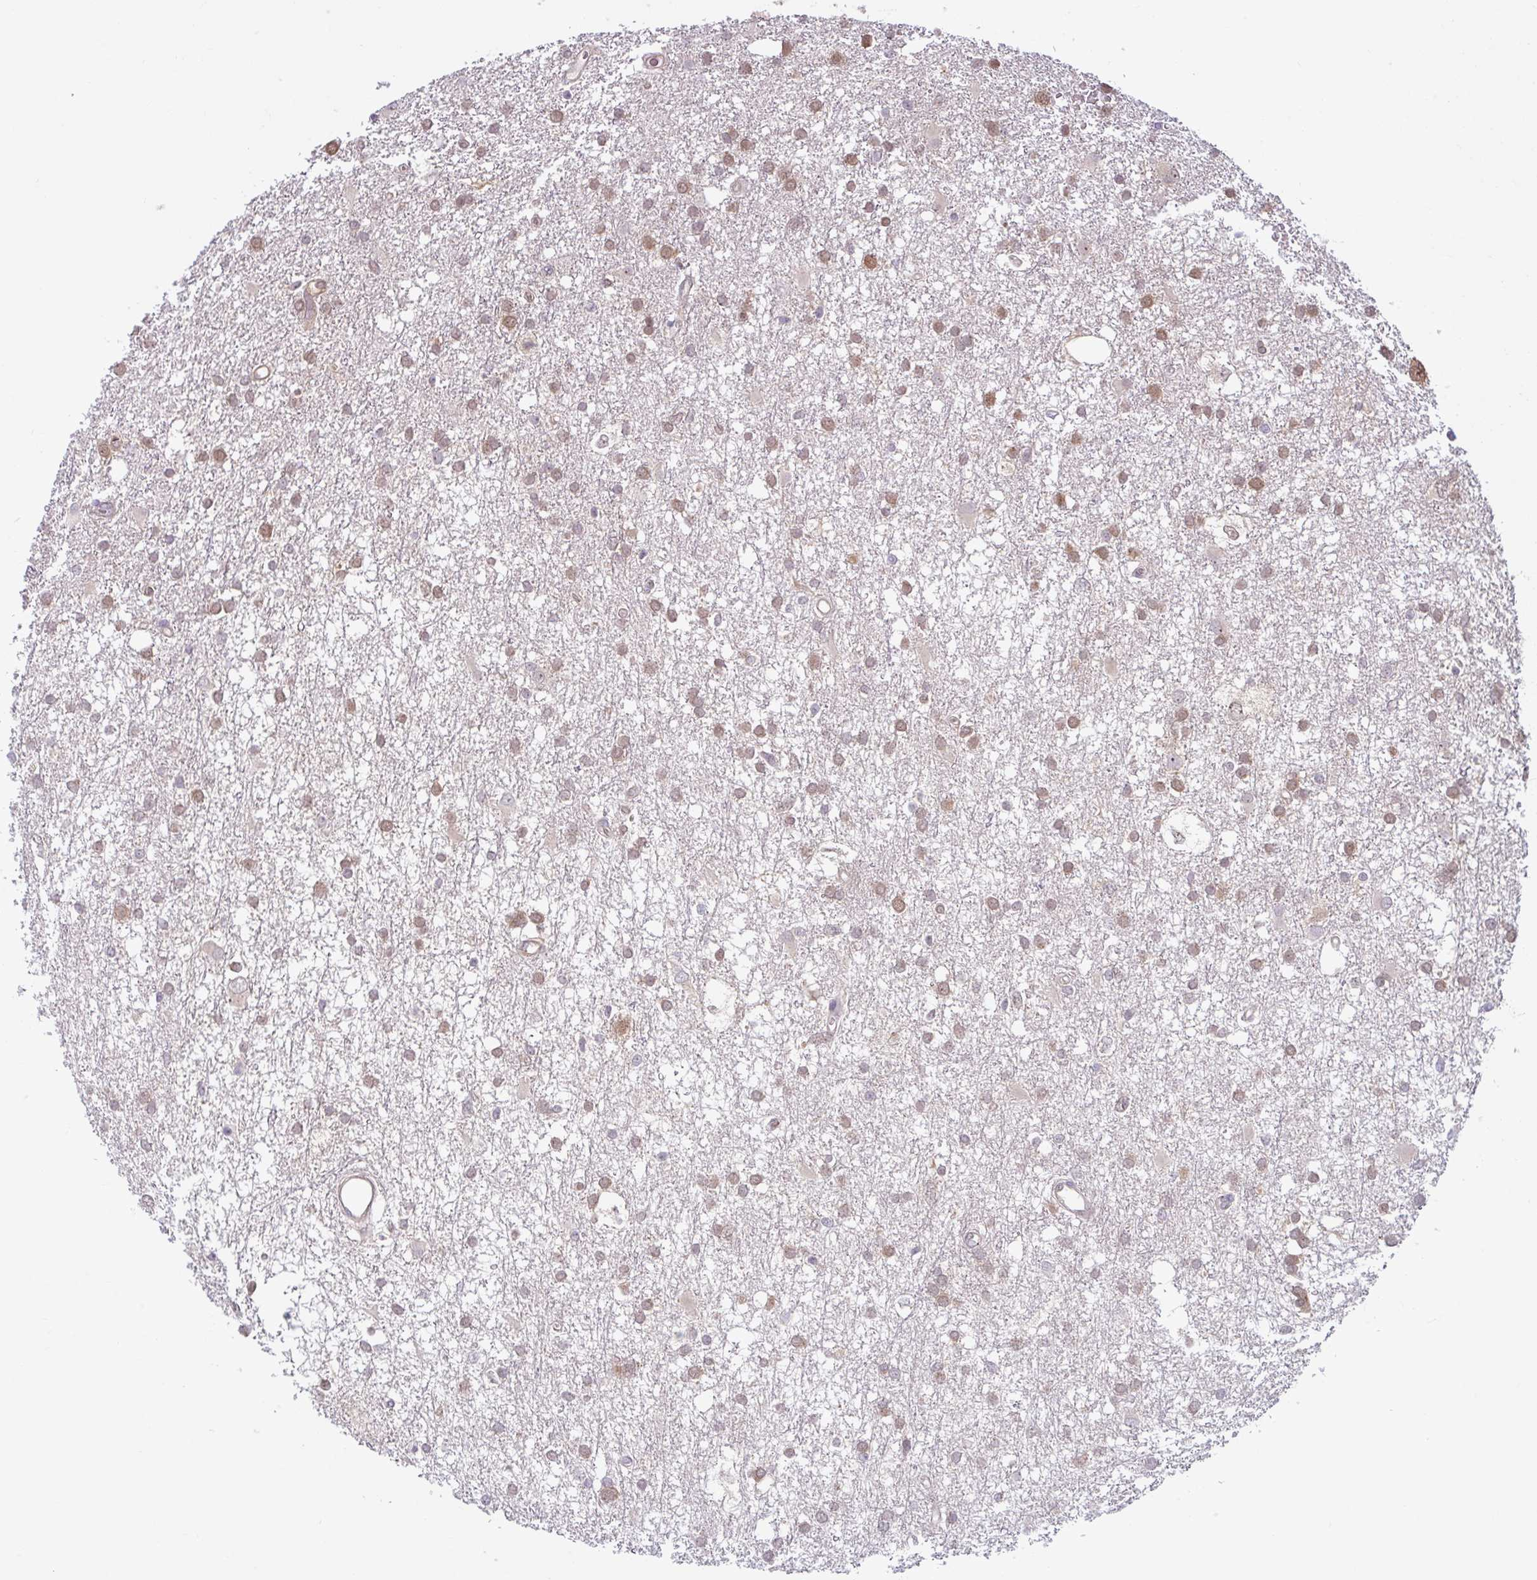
{"staining": {"intensity": "moderate", "quantity": "25%-75%", "location": "cytoplasmic/membranous,nuclear"}, "tissue": "glioma", "cell_type": "Tumor cells", "image_type": "cancer", "snomed": [{"axis": "morphology", "description": "Glioma, malignant, High grade"}, {"axis": "topography", "description": "Brain"}], "caption": "A brown stain shows moderate cytoplasmic/membranous and nuclear positivity of a protein in human malignant glioma (high-grade) tumor cells.", "gene": "HMBS", "patient": {"sex": "male", "age": 61}}